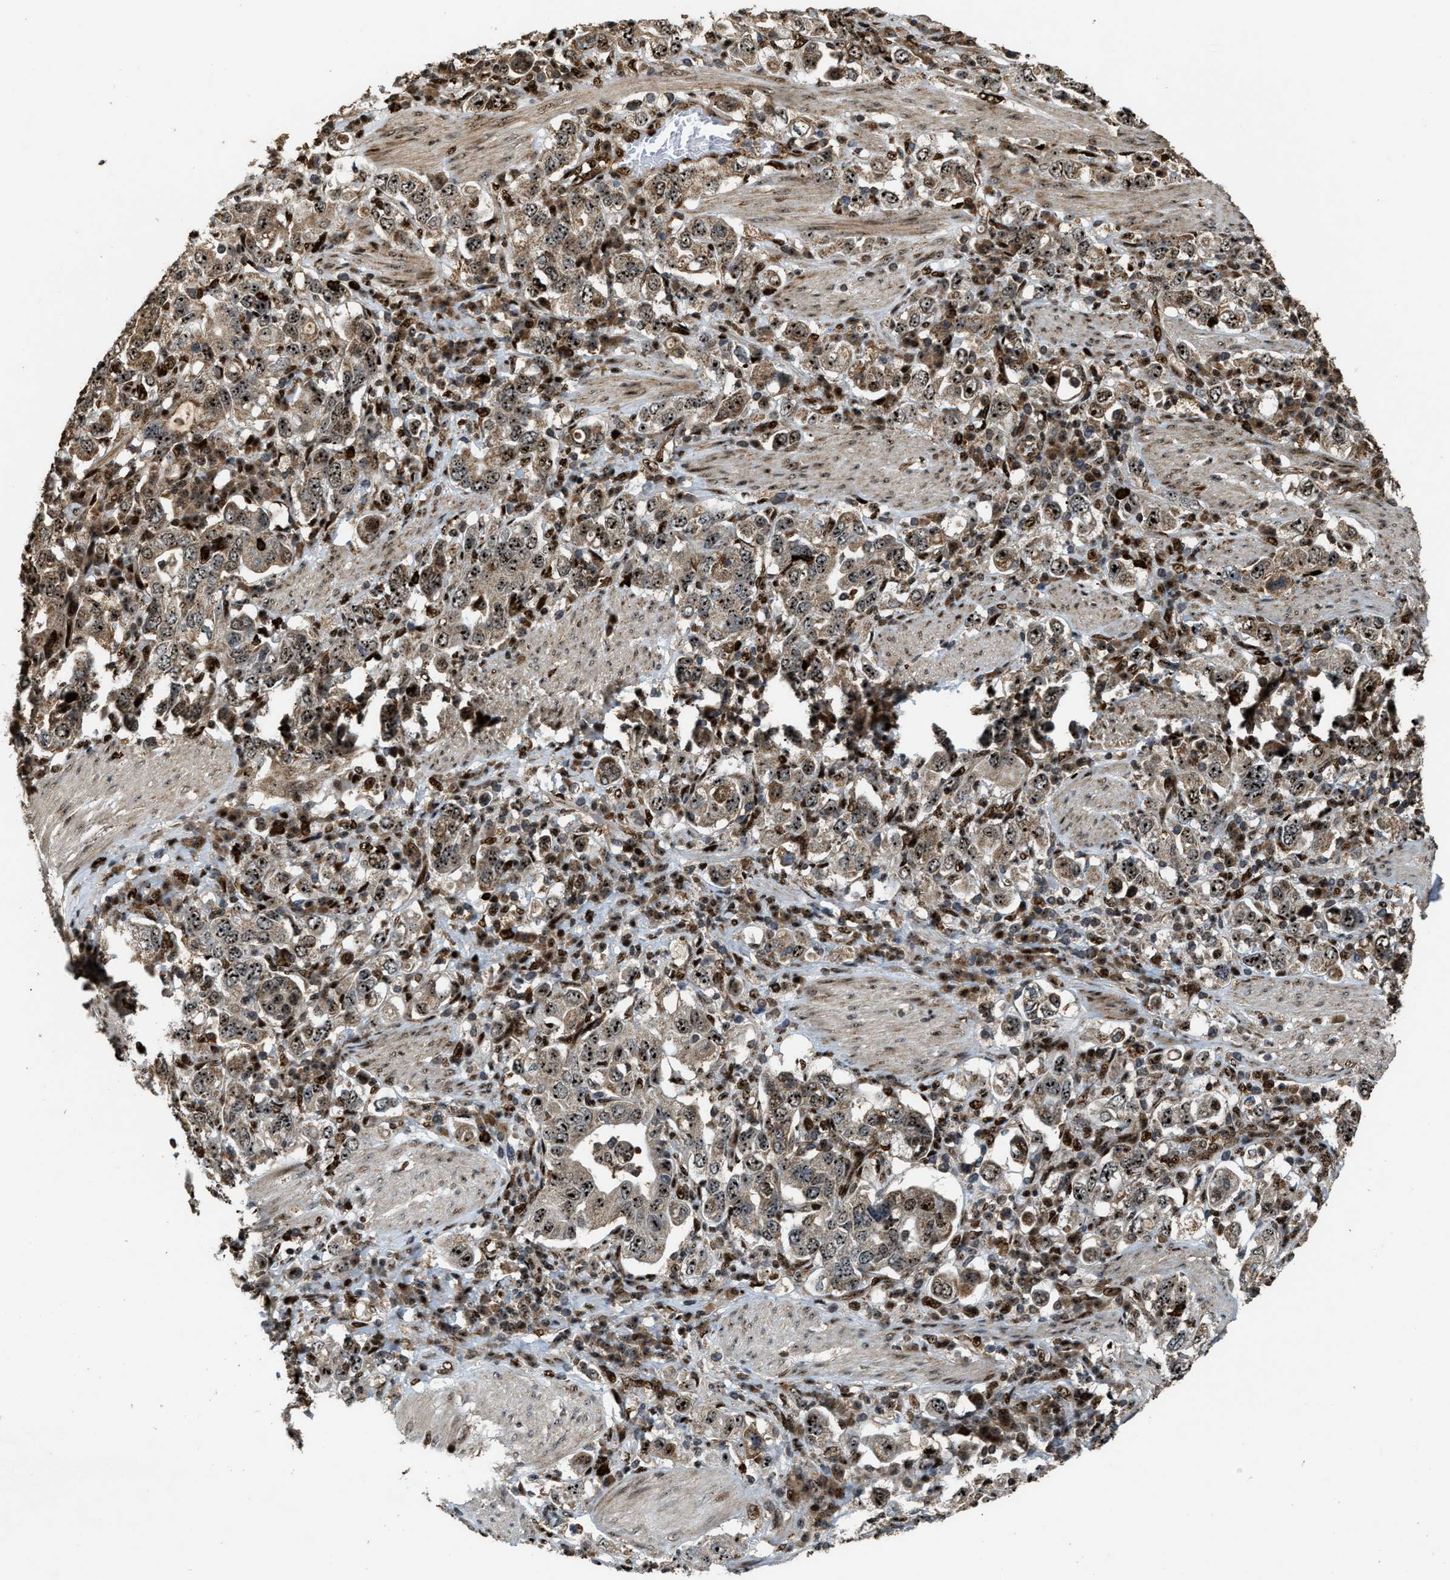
{"staining": {"intensity": "moderate", "quantity": ">75%", "location": "cytoplasmic/membranous,nuclear"}, "tissue": "stomach cancer", "cell_type": "Tumor cells", "image_type": "cancer", "snomed": [{"axis": "morphology", "description": "Adenocarcinoma, NOS"}, {"axis": "topography", "description": "Stomach, upper"}], "caption": "The histopathology image reveals staining of adenocarcinoma (stomach), revealing moderate cytoplasmic/membranous and nuclear protein expression (brown color) within tumor cells.", "gene": "ZNF687", "patient": {"sex": "male", "age": 62}}